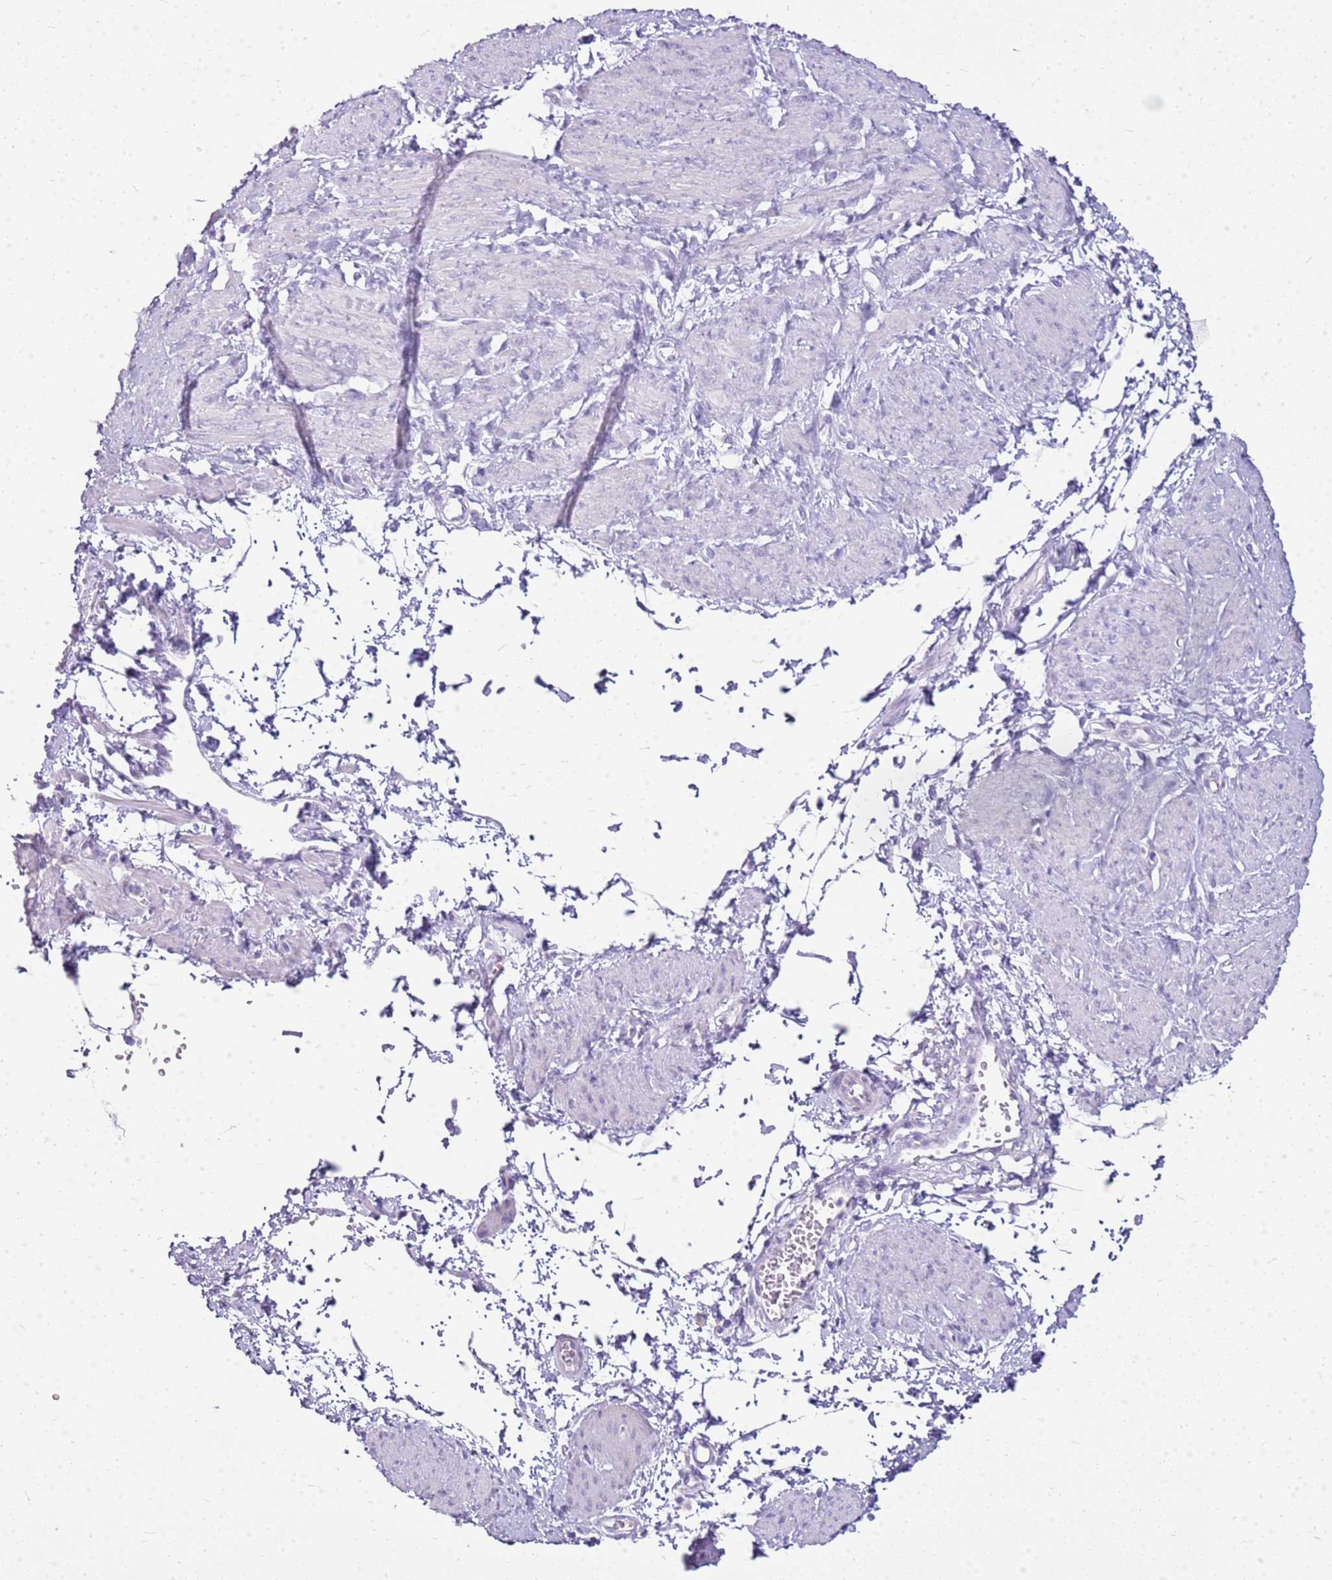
{"staining": {"intensity": "negative", "quantity": "none", "location": "none"}, "tissue": "smooth muscle", "cell_type": "Smooth muscle cells", "image_type": "normal", "snomed": [{"axis": "morphology", "description": "Normal tissue, NOS"}, {"axis": "topography", "description": "Smooth muscle"}, {"axis": "topography", "description": "Uterus"}], "caption": "Image shows no significant protein staining in smooth muscle cells of unremarkable smooth muscle.", "gene": "CA8", "patient": {"sex": "female", "age": 39}}